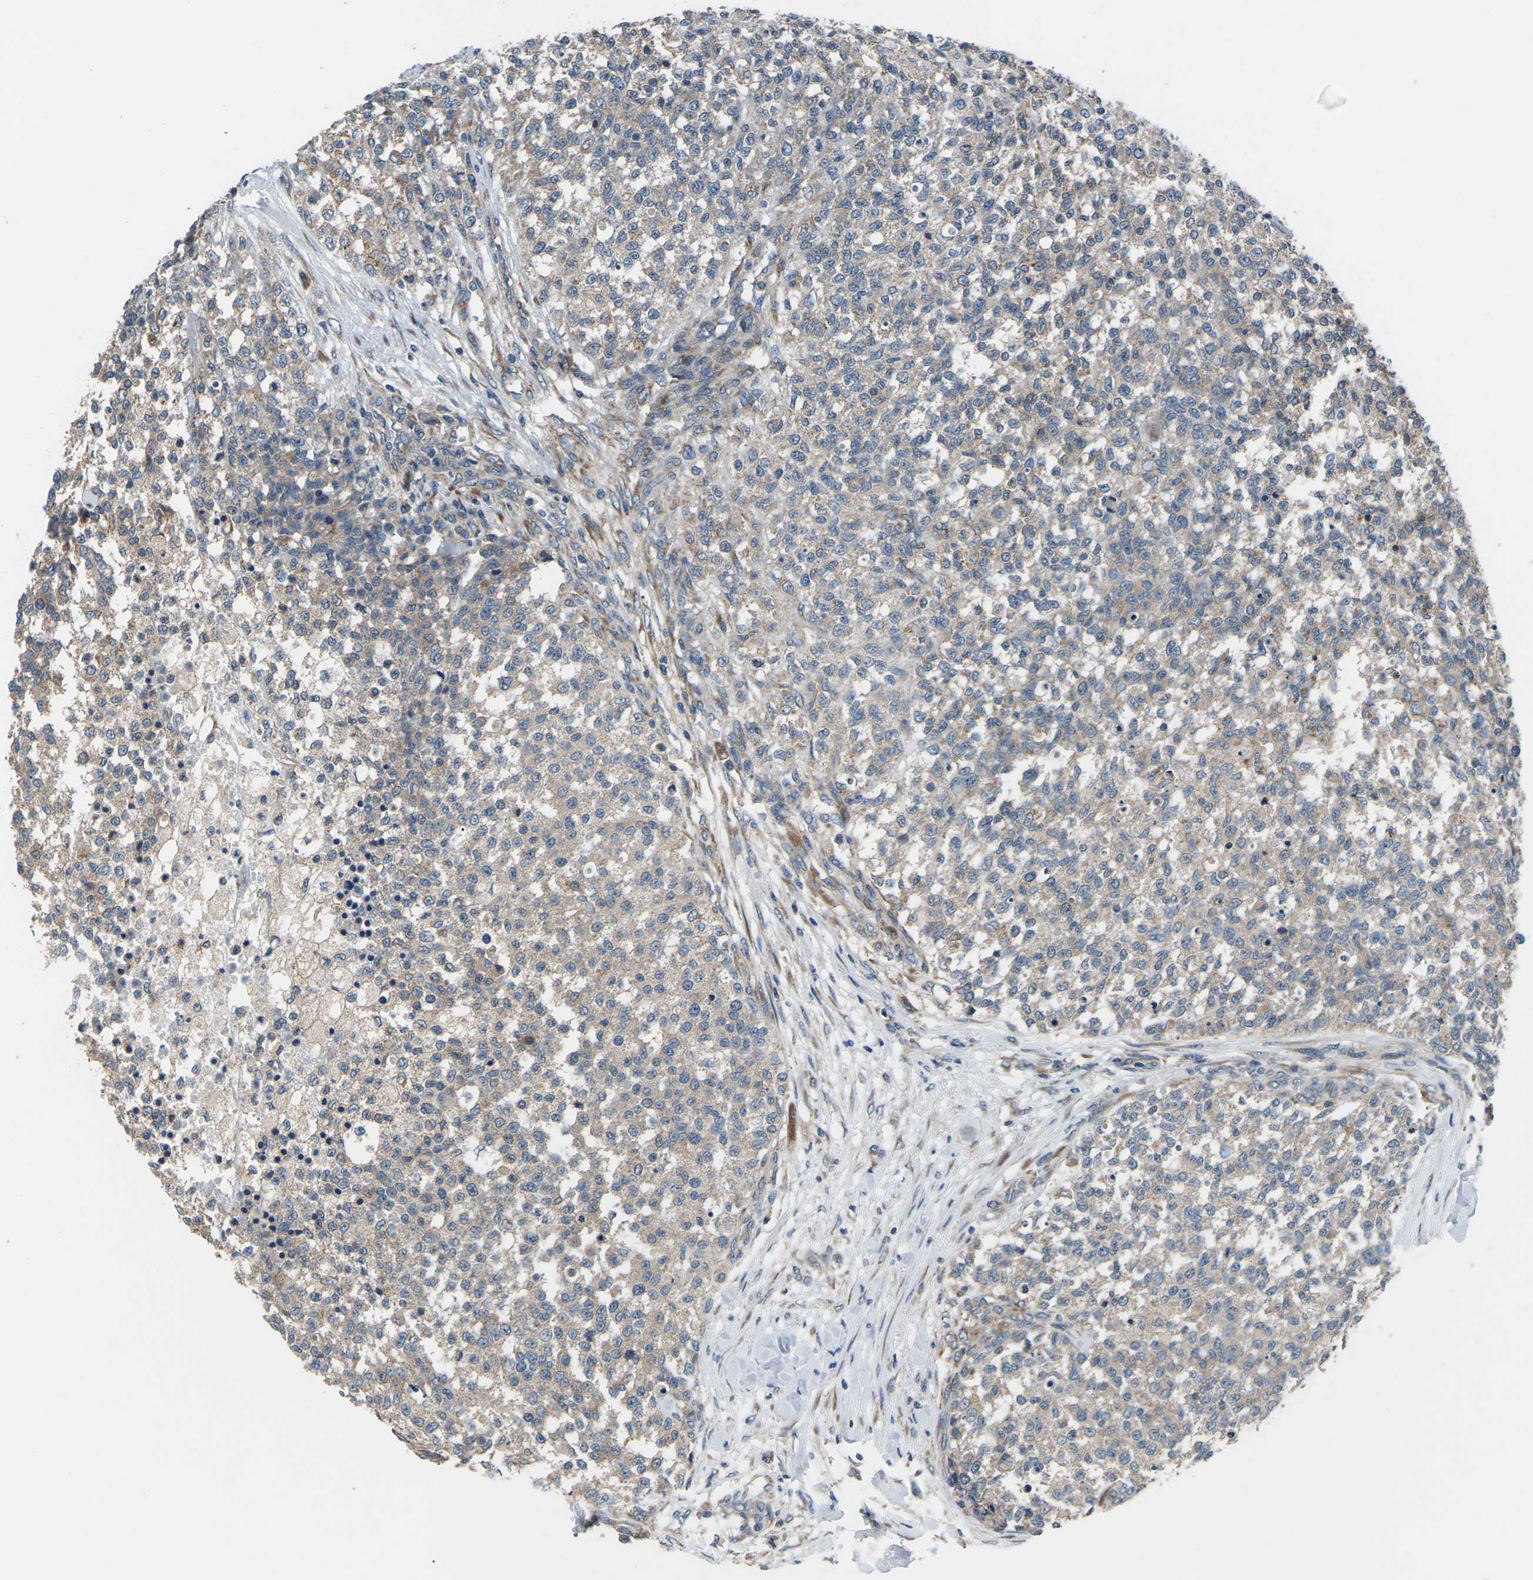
{"staining": {"intensity": "weak", "quantity": ">75%", "location": "cytoplasmic/membranous"}, "tissue": "testis cancer", "cell_type": "Tumor cells", "image_type": "cancer", "snomed": [{"axis": "morphology", "description": "Seminoma, NOS"}, {"axis": "topography", "description": "Testis"}], "caption": "DAB (3,3'-diaminobenzidine) immunohistochemical staining of human testis cancer exhibits weak cytoplasmic/membranous protein expression in approximately >75% of tumor cells.", "gene": "GABRP", "patient": {"sex": "male", "age": 59}}